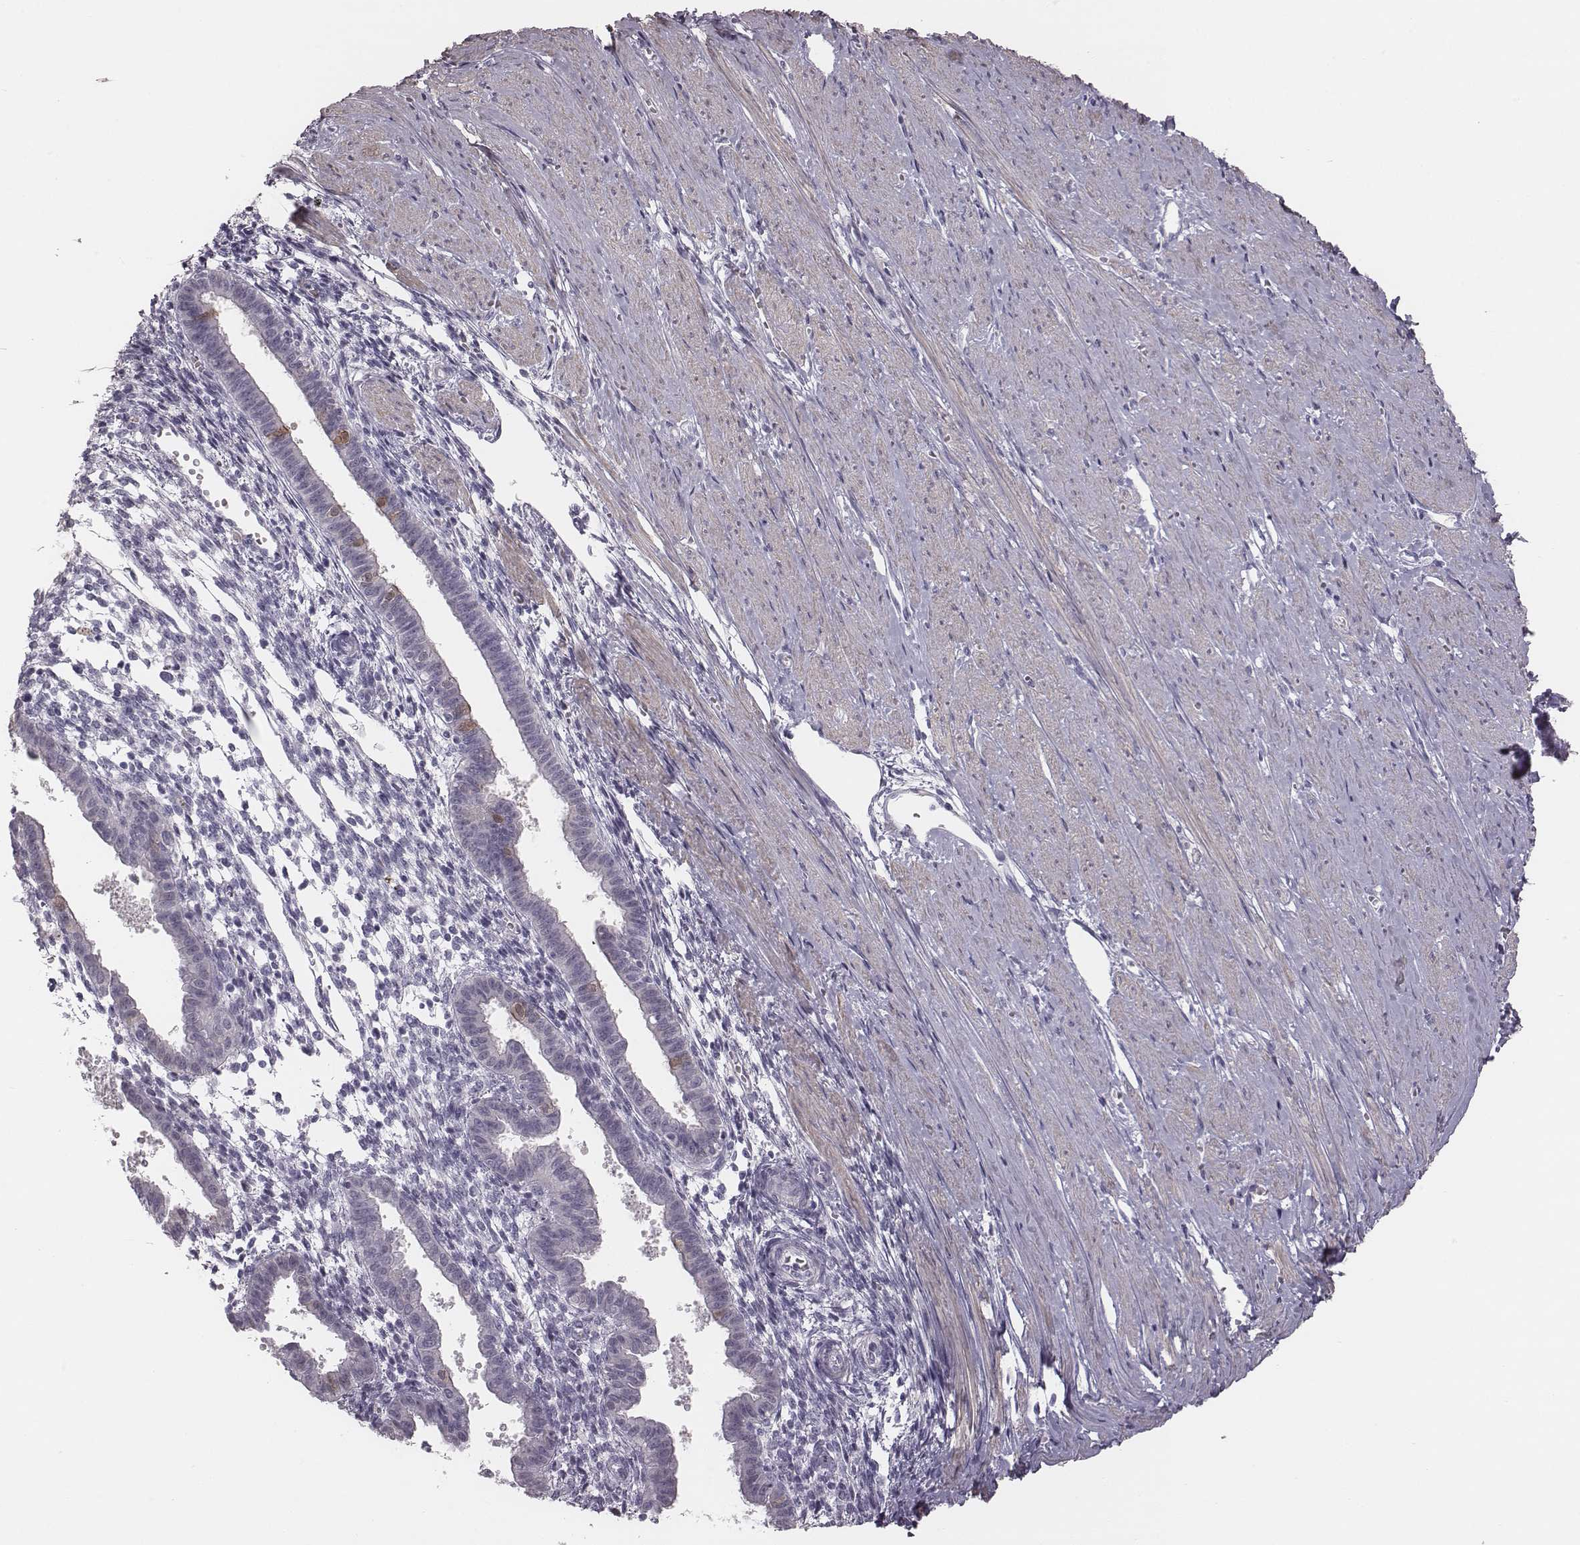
{"staining": {"intensity": "negative", "quantity": "none", "location": "none"}, "tissue": "endometrium", "cell_type": "Cells in endometrial stroma", "image_type": "normal", "snomed": [{"axis": "morphology", "description": "Normal tissue, NOS"}, {"axis": "topography", "description": "Endometrium"}], "caption": "A high-resolution micrograph shows immunohistochemistry (IHC) staining of normal endometrium, which displays no significant staining in cells in endometrial stroma.", "gene": "CRISP1", "patient": {"sex": "female", "age": 37}}